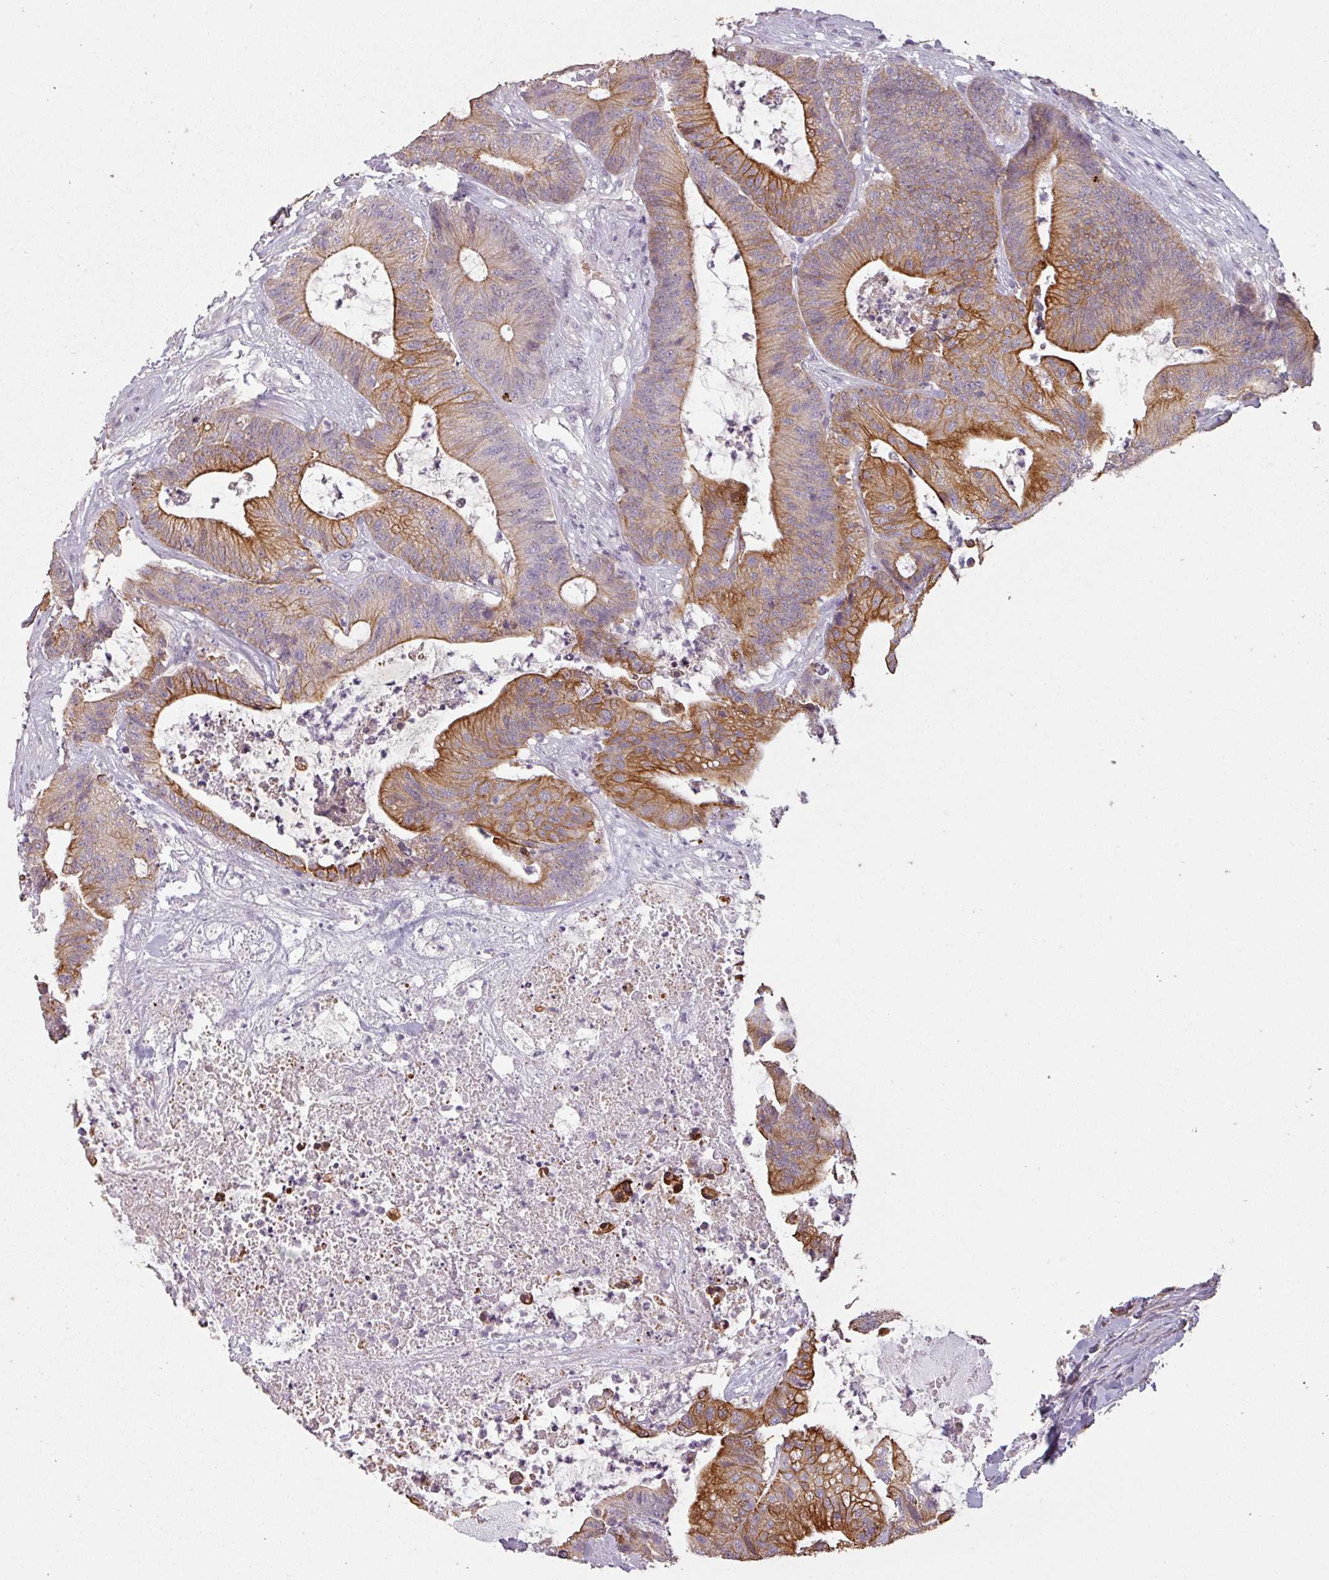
{"staining": {"intensity": "strong", "quantity": "25%-75%", "location": "cytoplasmic/membranous"}, "tissue": "colorectal cancer", "cell_type": "Tumor cells", "image_type": "cancer", "snomed": [{"axis": "morphology", "description": "Adenocarcinoma, NOS"}, {"axis": "topography", "description": "Colon"}], "caption": "A photomicrograph of human colorectal cancer (adenocarcinoma) stained for a protein shows strong cytoplasmic/membranous brown staining in tumor cells.", "gene": "LYPLA1", "patient": {"sex": "female", "age": 84}}